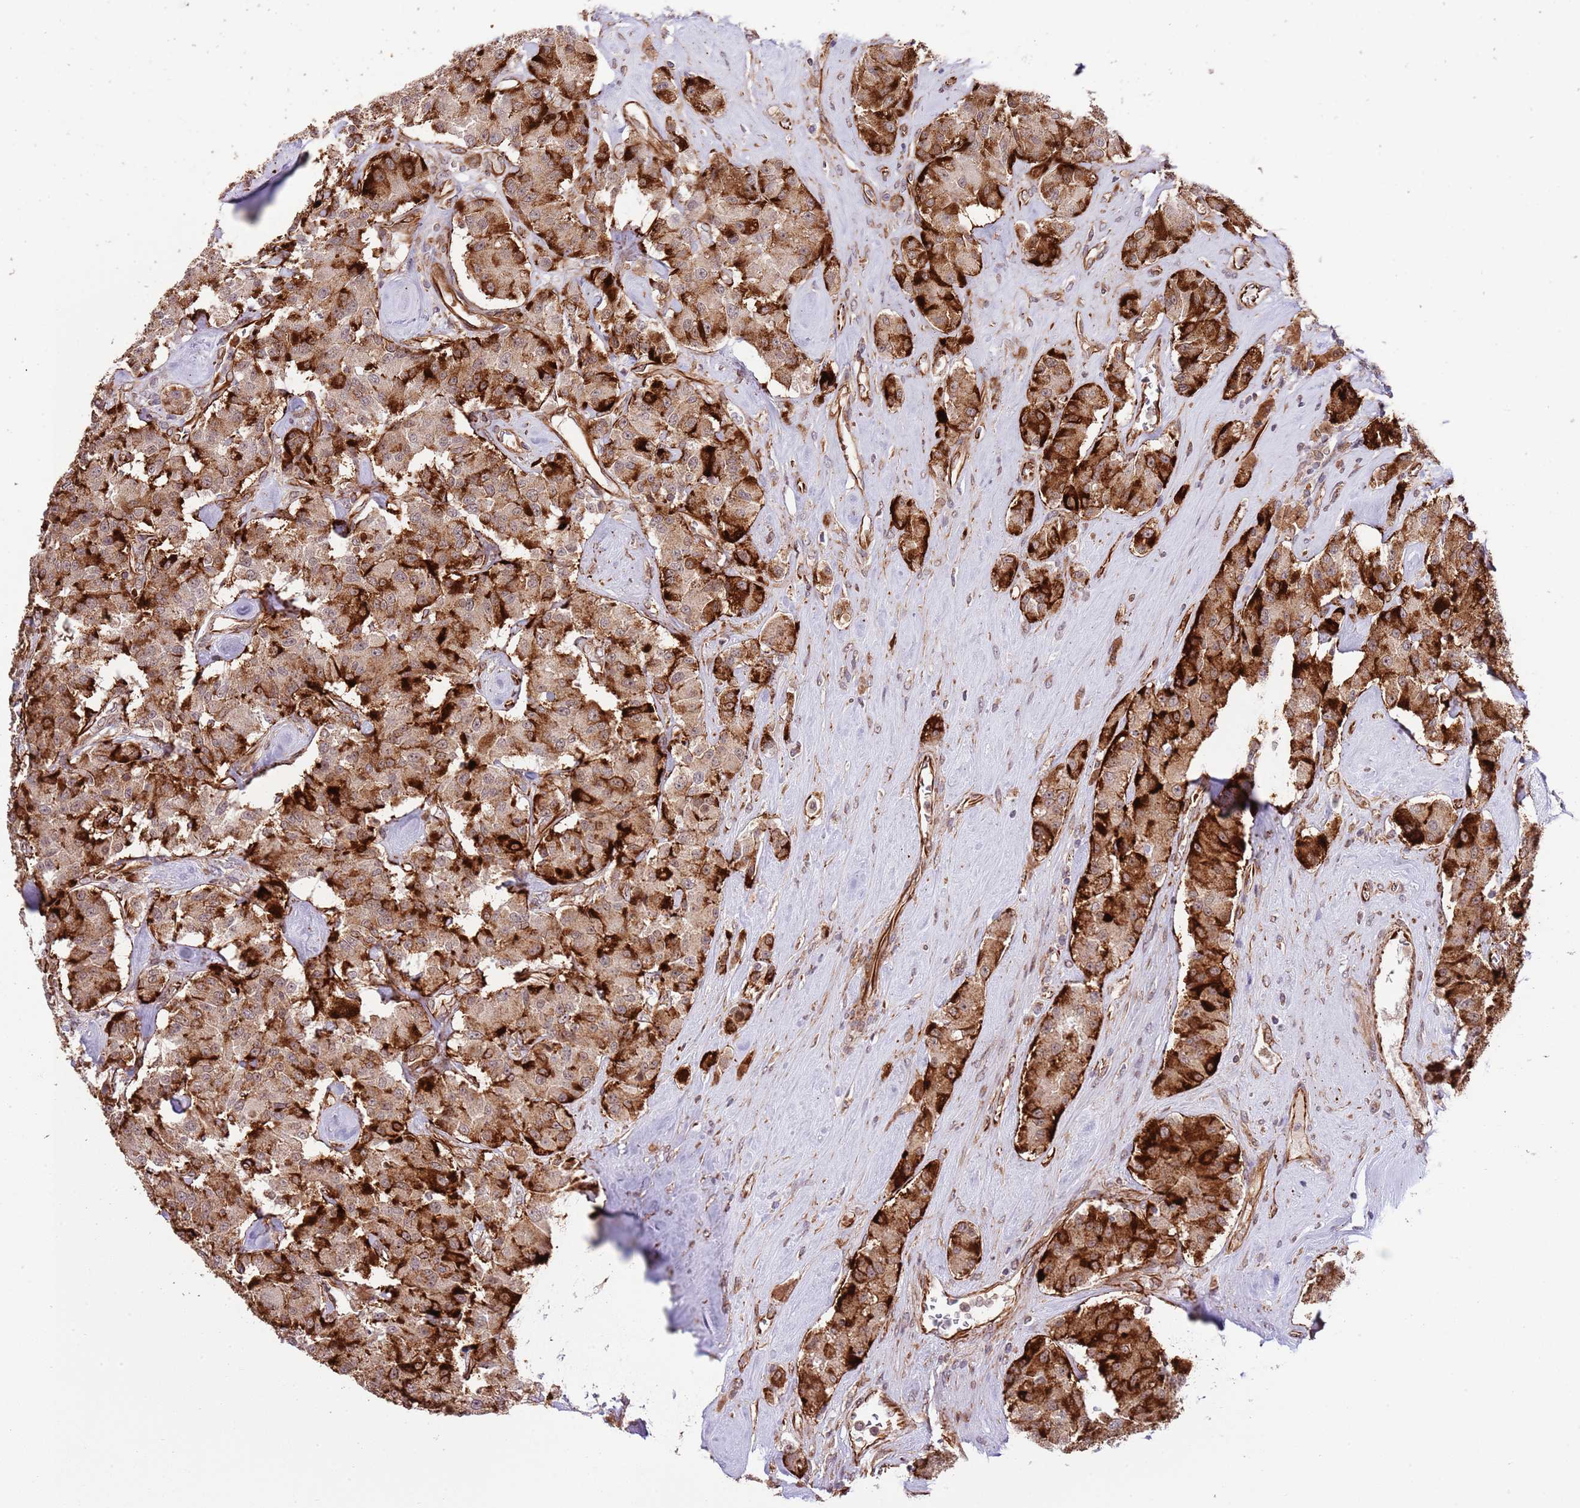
{"staining": {"intensity": "strong", "quantity": ">75%", "location": "cytoplasmic/membranous"}, "tissue": "carcinoid", "cell_type": "Tumor cells", "image_type": "cancer", "snomed": [{"axis": "morphology", "description": "Carcinoid, malignant, NOS"}, {"axis": "topography", "description": "Pancreas"}], "caption": "Carcinoid was stained to show a protein in brown. There is high levels of strong cytoplasmic/membranous positivity in about >75% of tumor cells.", "gene": "NEK3", "patient": {"sex": "male", "age": 41}}